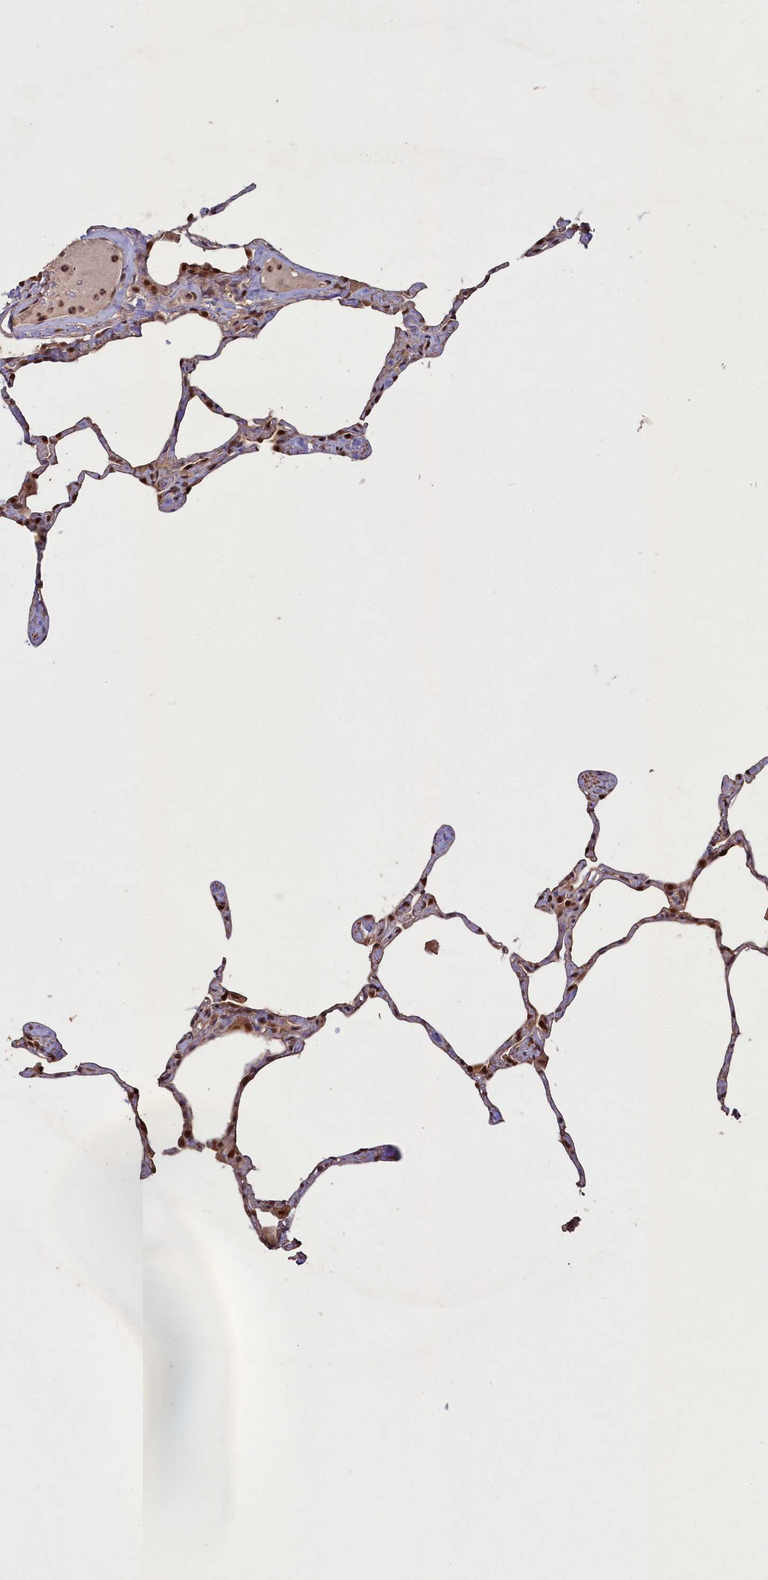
{"staining": {"intensity": "moderate", "quantity": ">75%", "location": "cytoplasmic/membranous,nuclear"}, "tissue": "lung", "cell_type": "Alveolar cells", "image_type": "normal", "snomed": [{"axis": "morphology", "description": "Normal tissue, NOS"}, {"axis": "topography", "description": "Lung"}], "caption": "Immunohistochemistry histopathology image of benign human lung stained for a protein (brown), which shows medium levels of moderate cytoplasmic/membranous,nuclear staining in approximately >75% of alveolar cells.", "gene": "NAE1", "patient": {"sex": "male", "age": 65}}